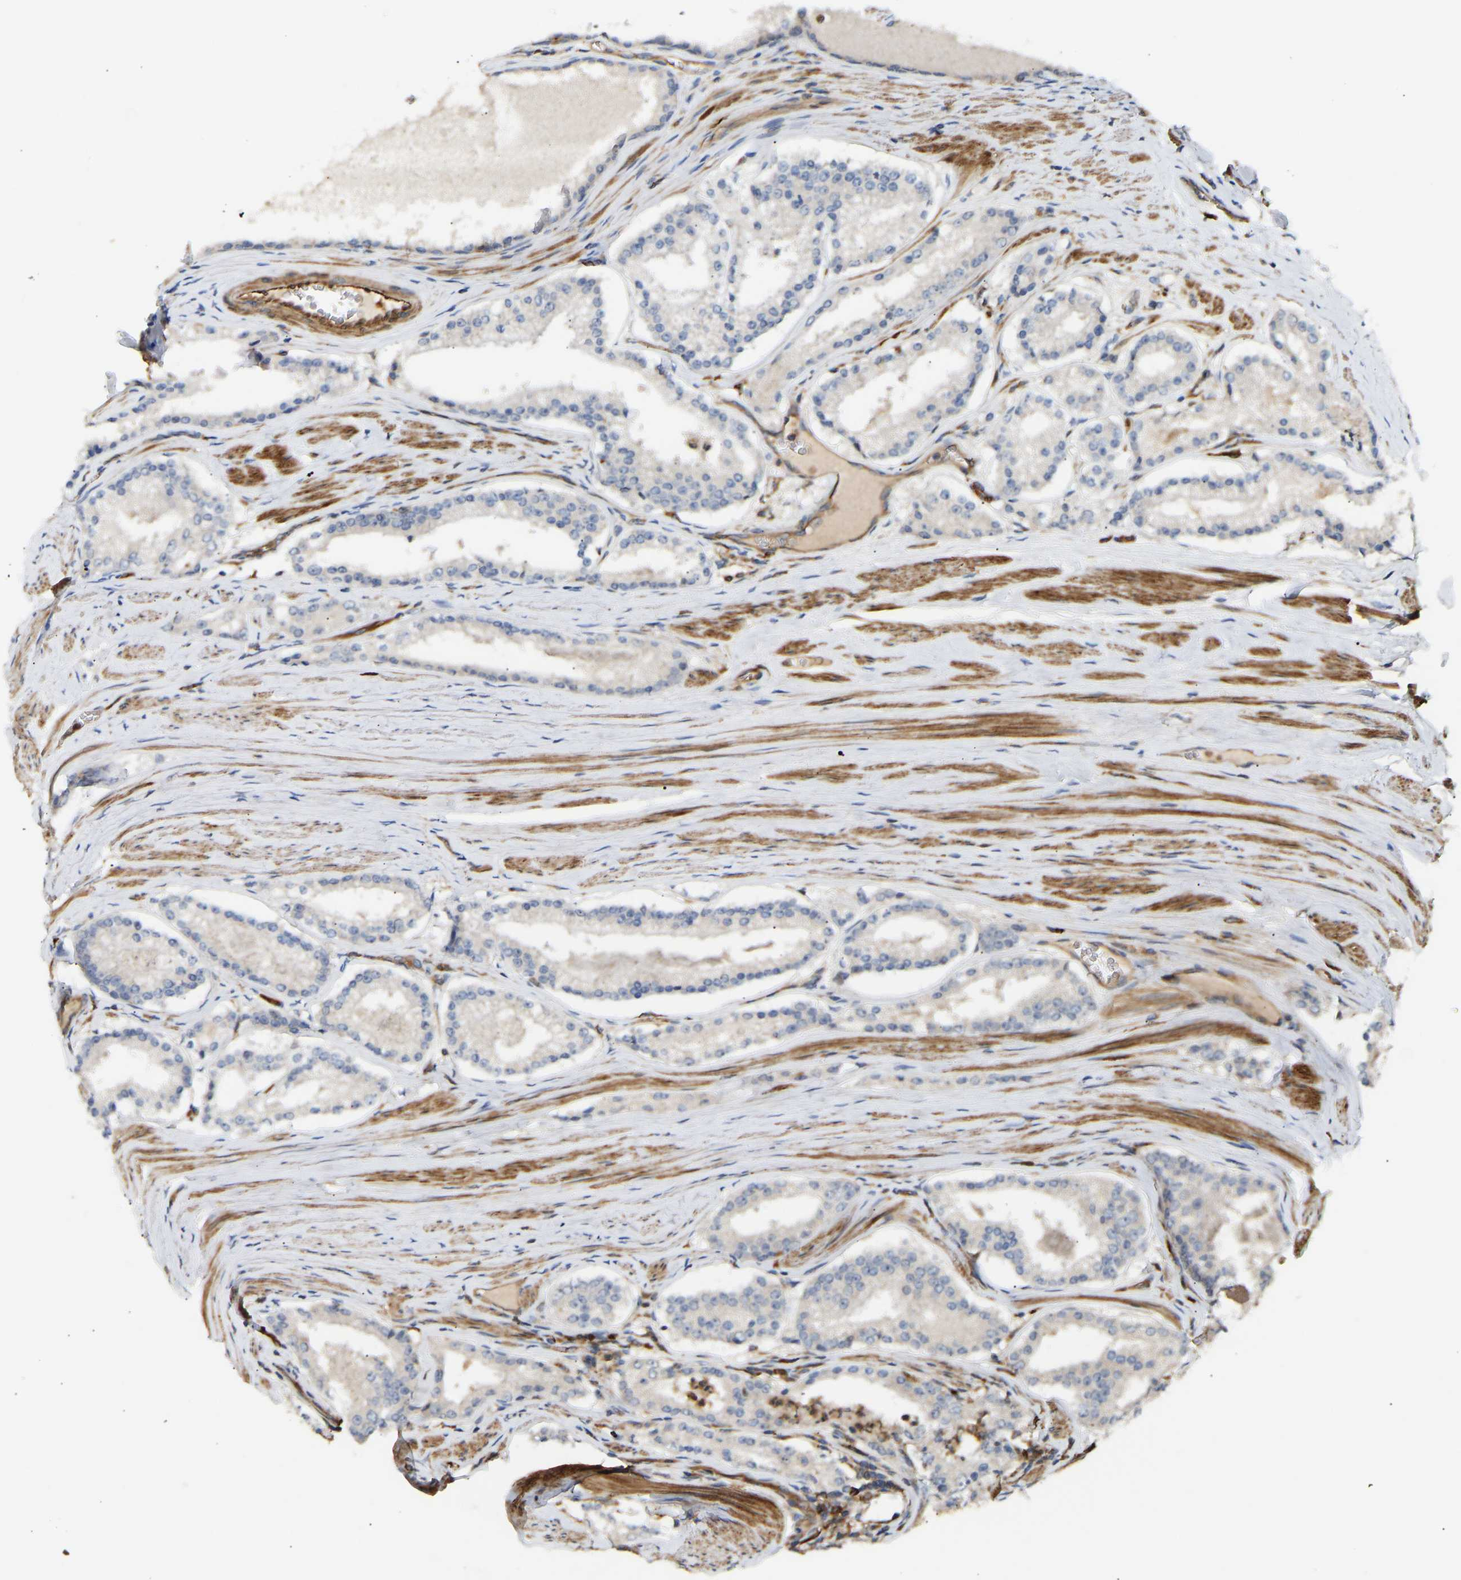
{"staining": {"intensity": "negative", "quantity": "none", "location": "none"}, "tissue": "prostate cancer", "cell_type": "Tumor cells", "image_type": "cancer", "snomed": [{"axis": "morphology", "description": "Adenocarcinoma, Low grade"}, {"axis": "topography", "description": "Prostate"}], "caption": "Immunohistochemical staining of human low-grade adenocarcinoma (prostate) displays no significant staining in tumor cells.", "gene": "PLCG2", "patient": {"sex": "male", "age": 63}}